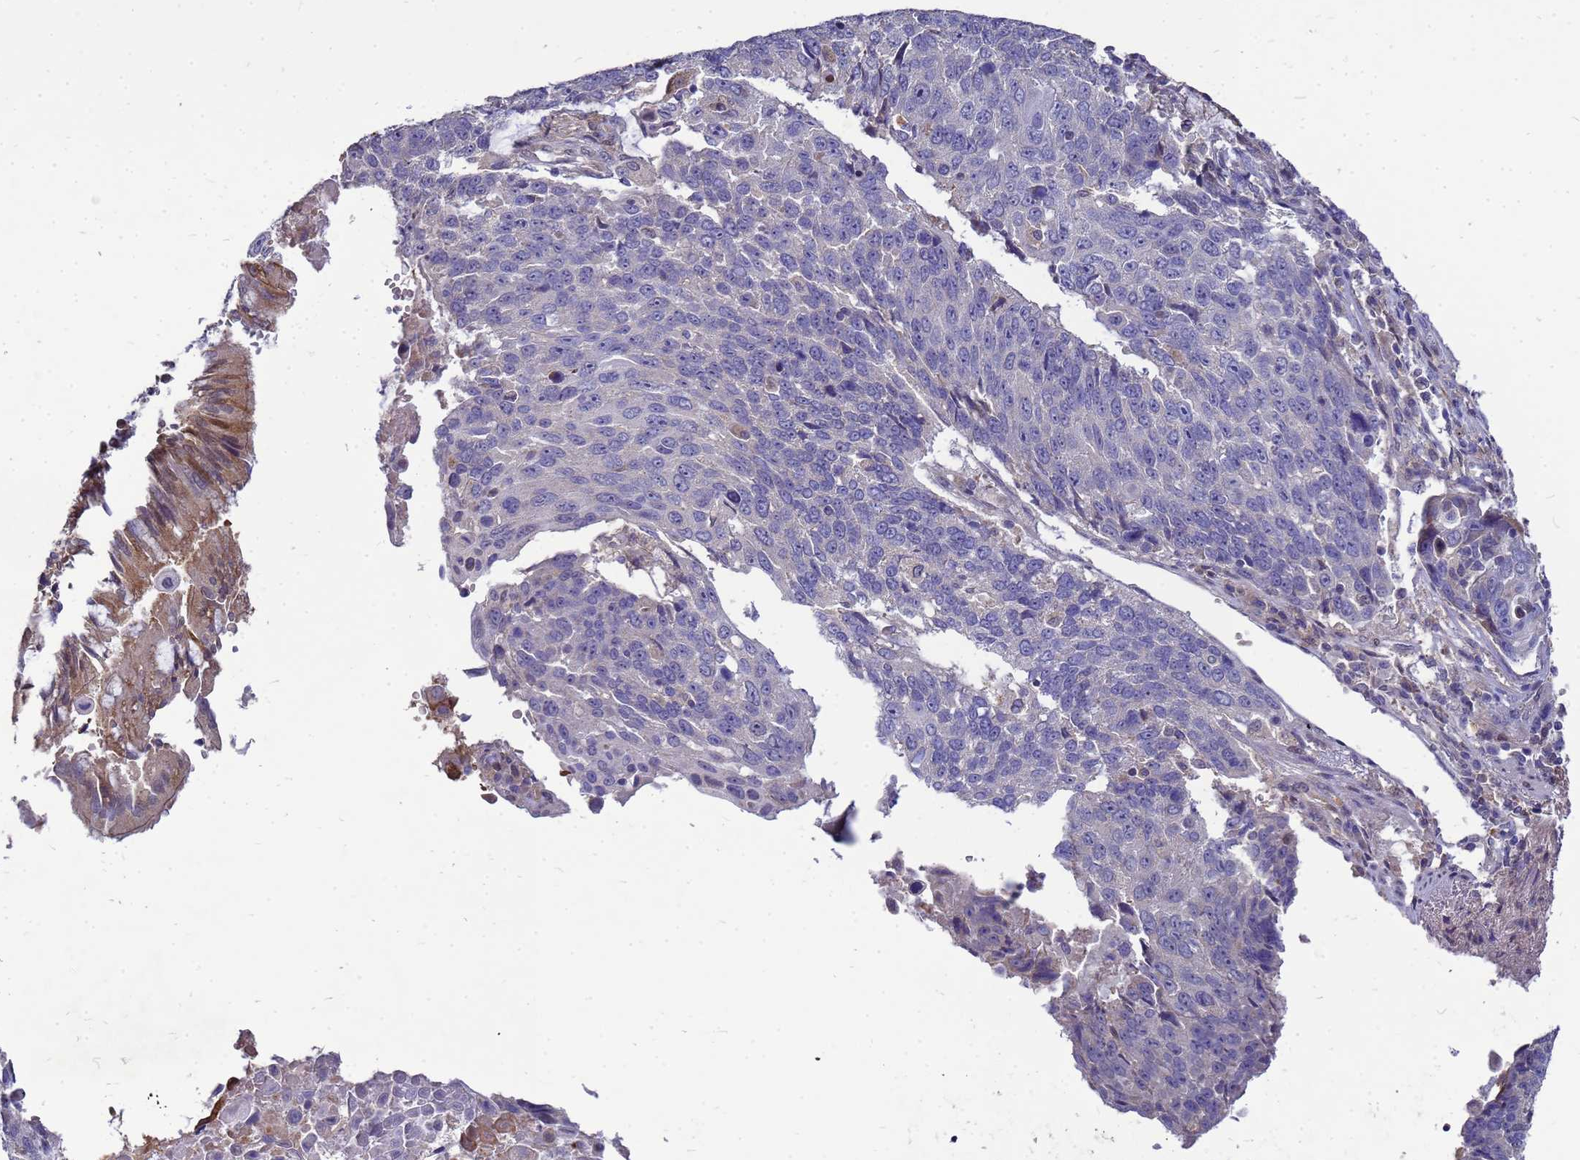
{"staining": {"intensity": "negative", "quantity": "none", "location": "none"}, "tissue": "lung cancer", "cell_type": "Tumor cells", "image_type": "cancer", "snomed": [{"axis": "morphology", "description": "Squamous cell carcinoma, NOS"}, {"axis": "topography", "description": "Lung"}], "caption": "IHC histopathology image of human lung cancer (squamous cell carcinoma) stained for a protein (brown), which reveals no positivity in tumor cells. (DAB (3,3'-diaminobenzidine) IHC, high magnification).", "gene": "EIF4EBP3", "patient": {"sex": "male", "age": 66}}